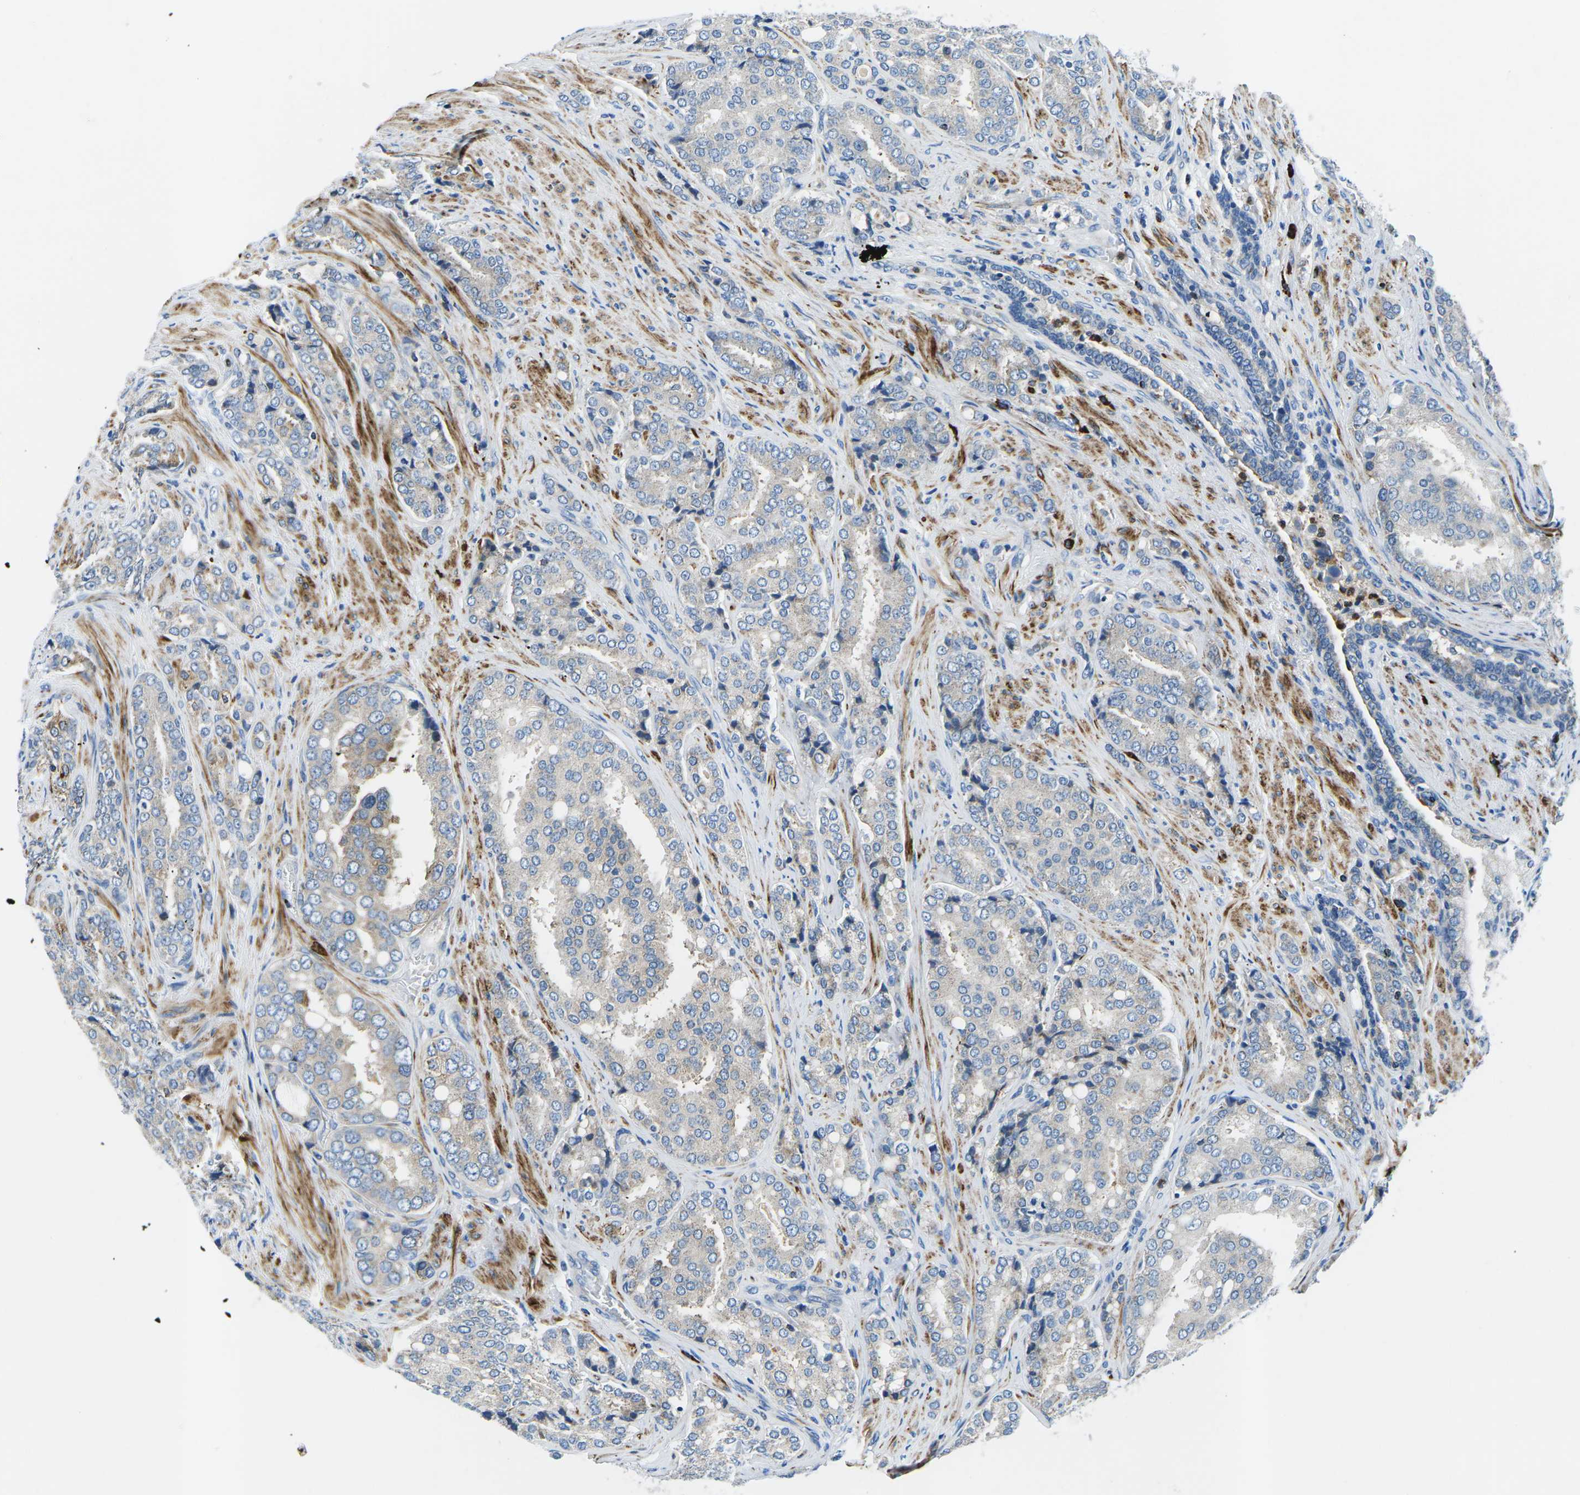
{"staining": {"intensity": "negative", "quantity": "none", "location": "none"}, "tissue": "prostate cancer", "cell_type": "Tumor cells", "image_type": "cancer", "snomed": [{"axis": "morphology", "description": "Adenocarcinoma, High grade"}, {"axis": "topography", "description": "Prostate"}], "caption": "An immunohistochemistry micrograph of prostate cancer (high-grade adenocarcinoma) is shown. There is no staining in tumor cells of prostate cancer (high-grade adenocarcinoma).", "gene": "MC4R", "patient": {"sex": "male", "age": 50}}